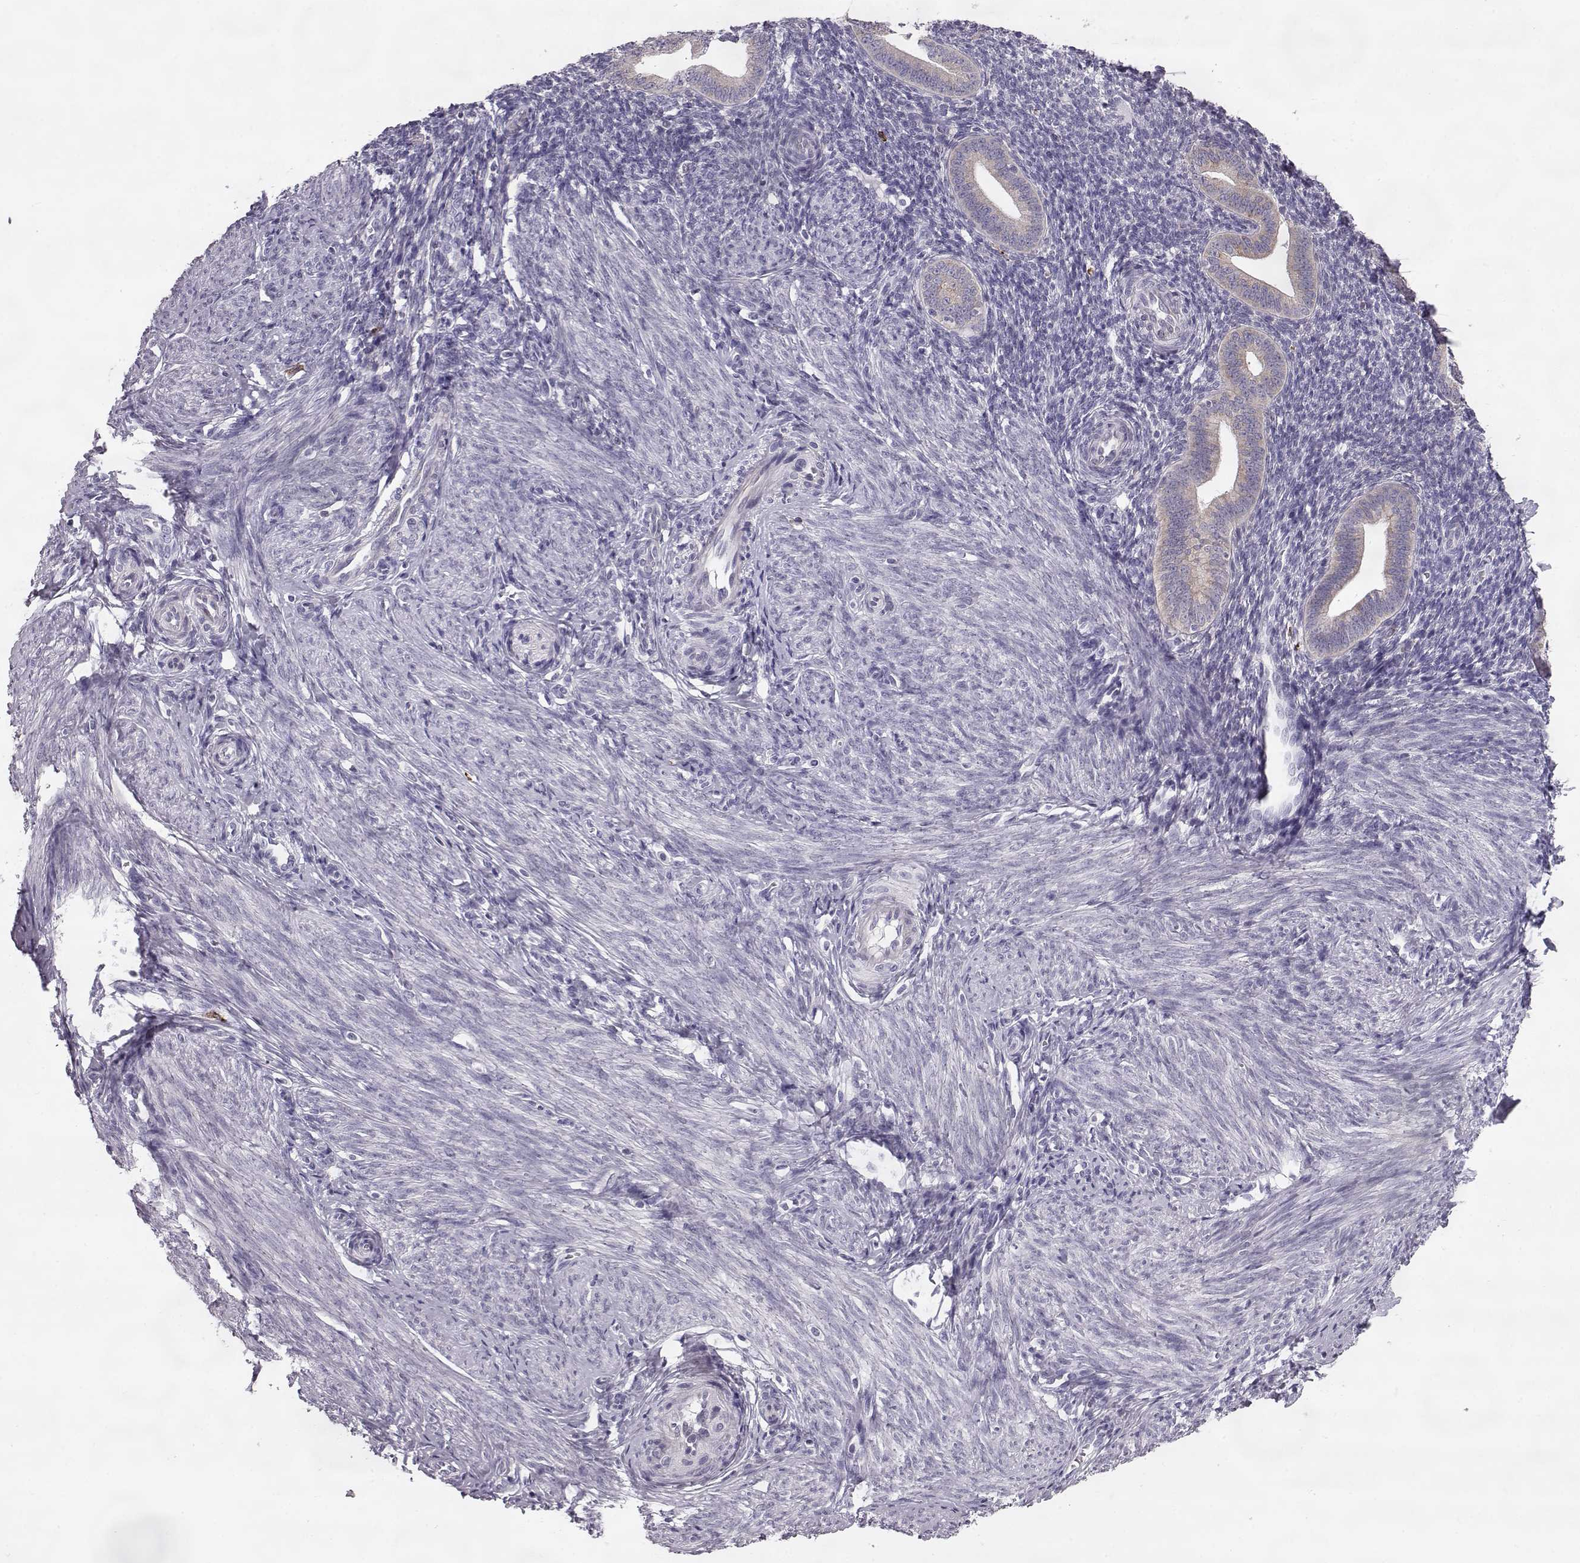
{"staining": {"intensity": "negative", "quantity": "none", "location": "none"}, "tissue": "endometrium", "cell_type": "Cells in endometrial stroma", "image_type": "normal", "snomed": [{"axis": "morphology", "description": "Normal tissue, NOS"}, {"axis": "topography", "description": "Endometrium"}], "caption": "Unremarkable endometrium was stained to show a protein in brown. There is no significant staining in cells in endometrial stroma. Brightfield microscopy of immunohistochemistry stained with DAB (brown) and hematoxylin (blue), captured at high magnification.", "gene": "ELOVL5", "patient": {"sex": "female", "age": 40}}